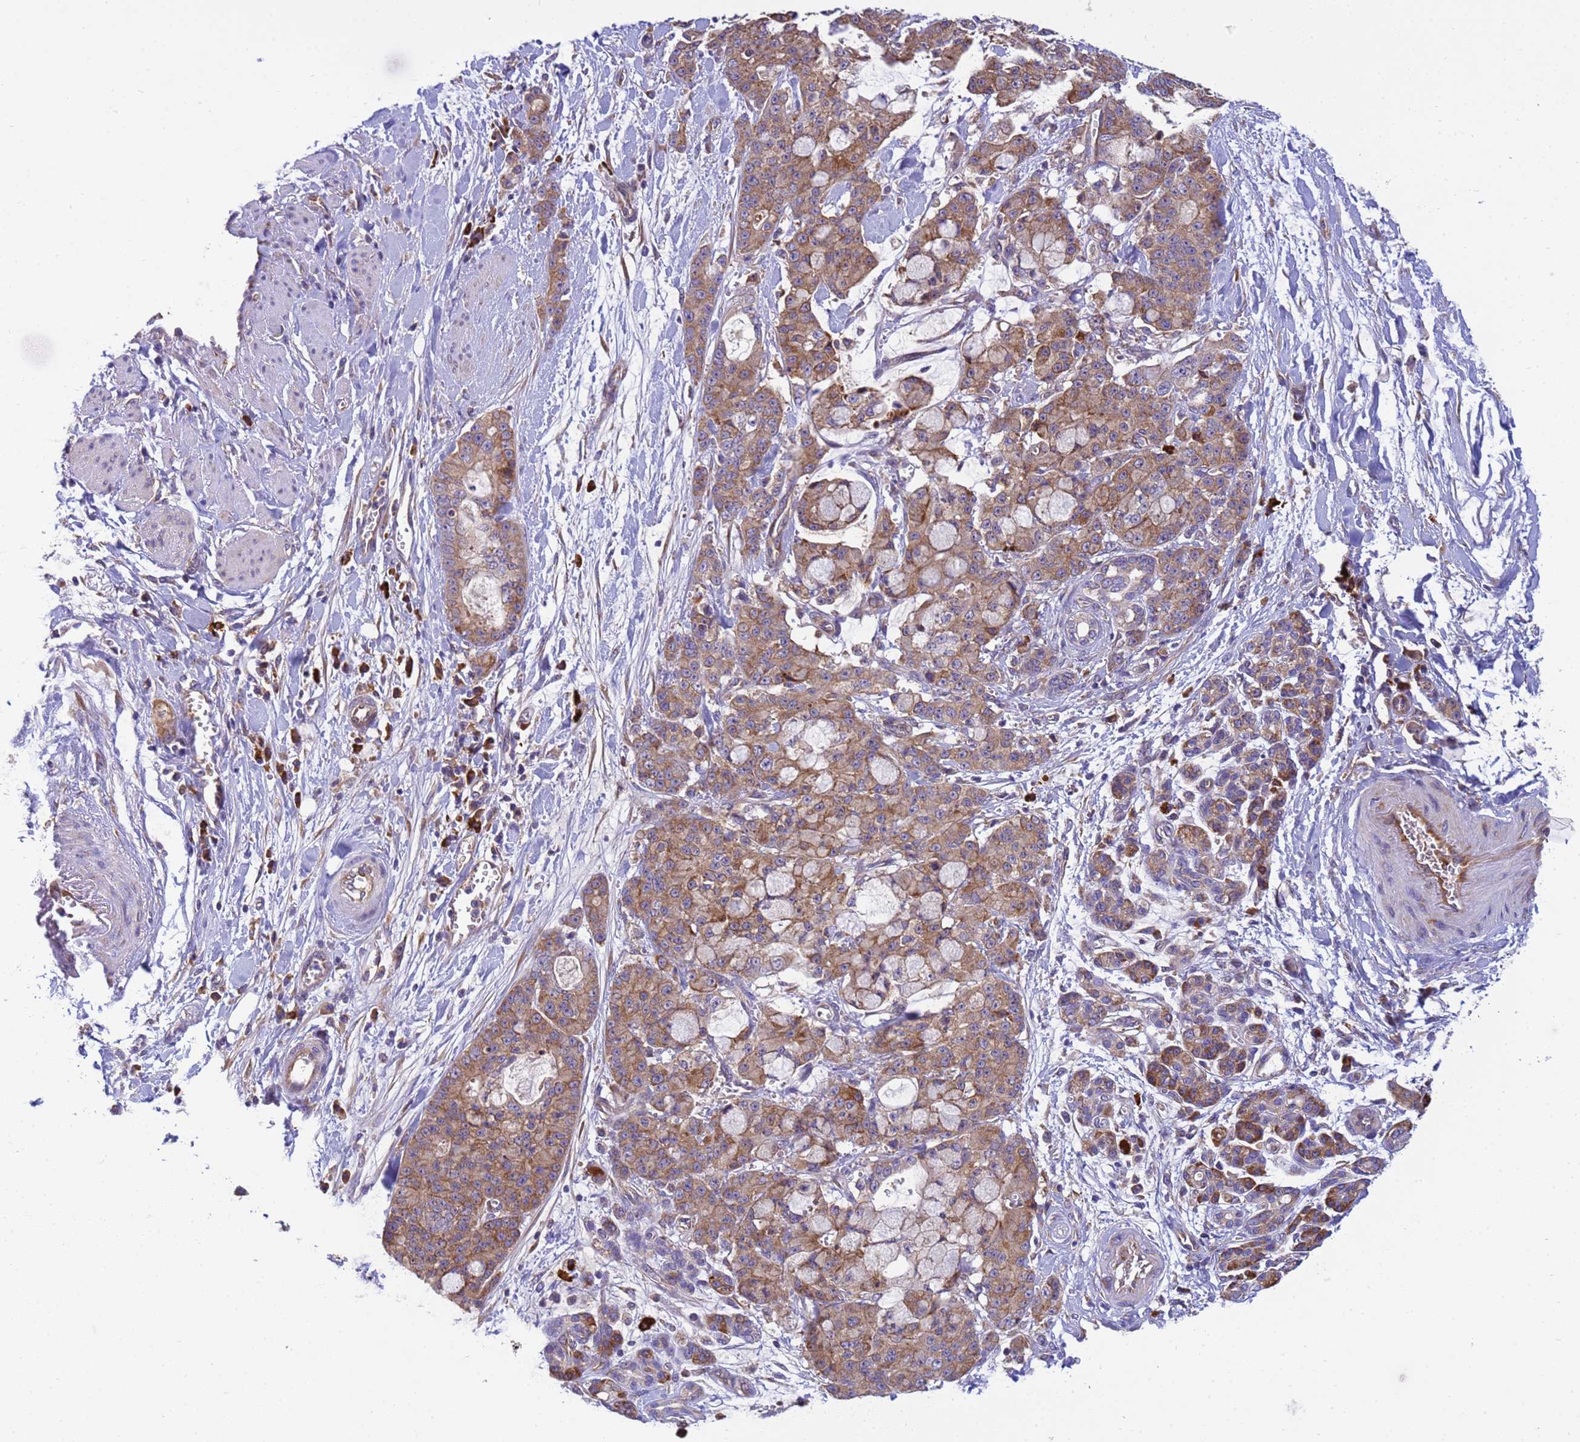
{"staining": {"intensity": "moderate", "quantity": ">75%", "location": "cytoplasmic/membranous"}, "tissue": "pancreatic cancer", "cell_type": "Tumor cells", "image_type": "cancer", "snomed": [{"axis": "morphology", "description": "Adenocarcinoma, NOS"}, {"axis": "topography", "description": "Pancreas"}], "caption": "Brown immunohistochemical staining in human pancreatic cancer (adenocarcinoma) exhibits moderate cytoplasmic/membranous expression in approximately >75% of tumor cells.", "gene": "THAP5", "patient": {"sex": "female", "age": 73}}